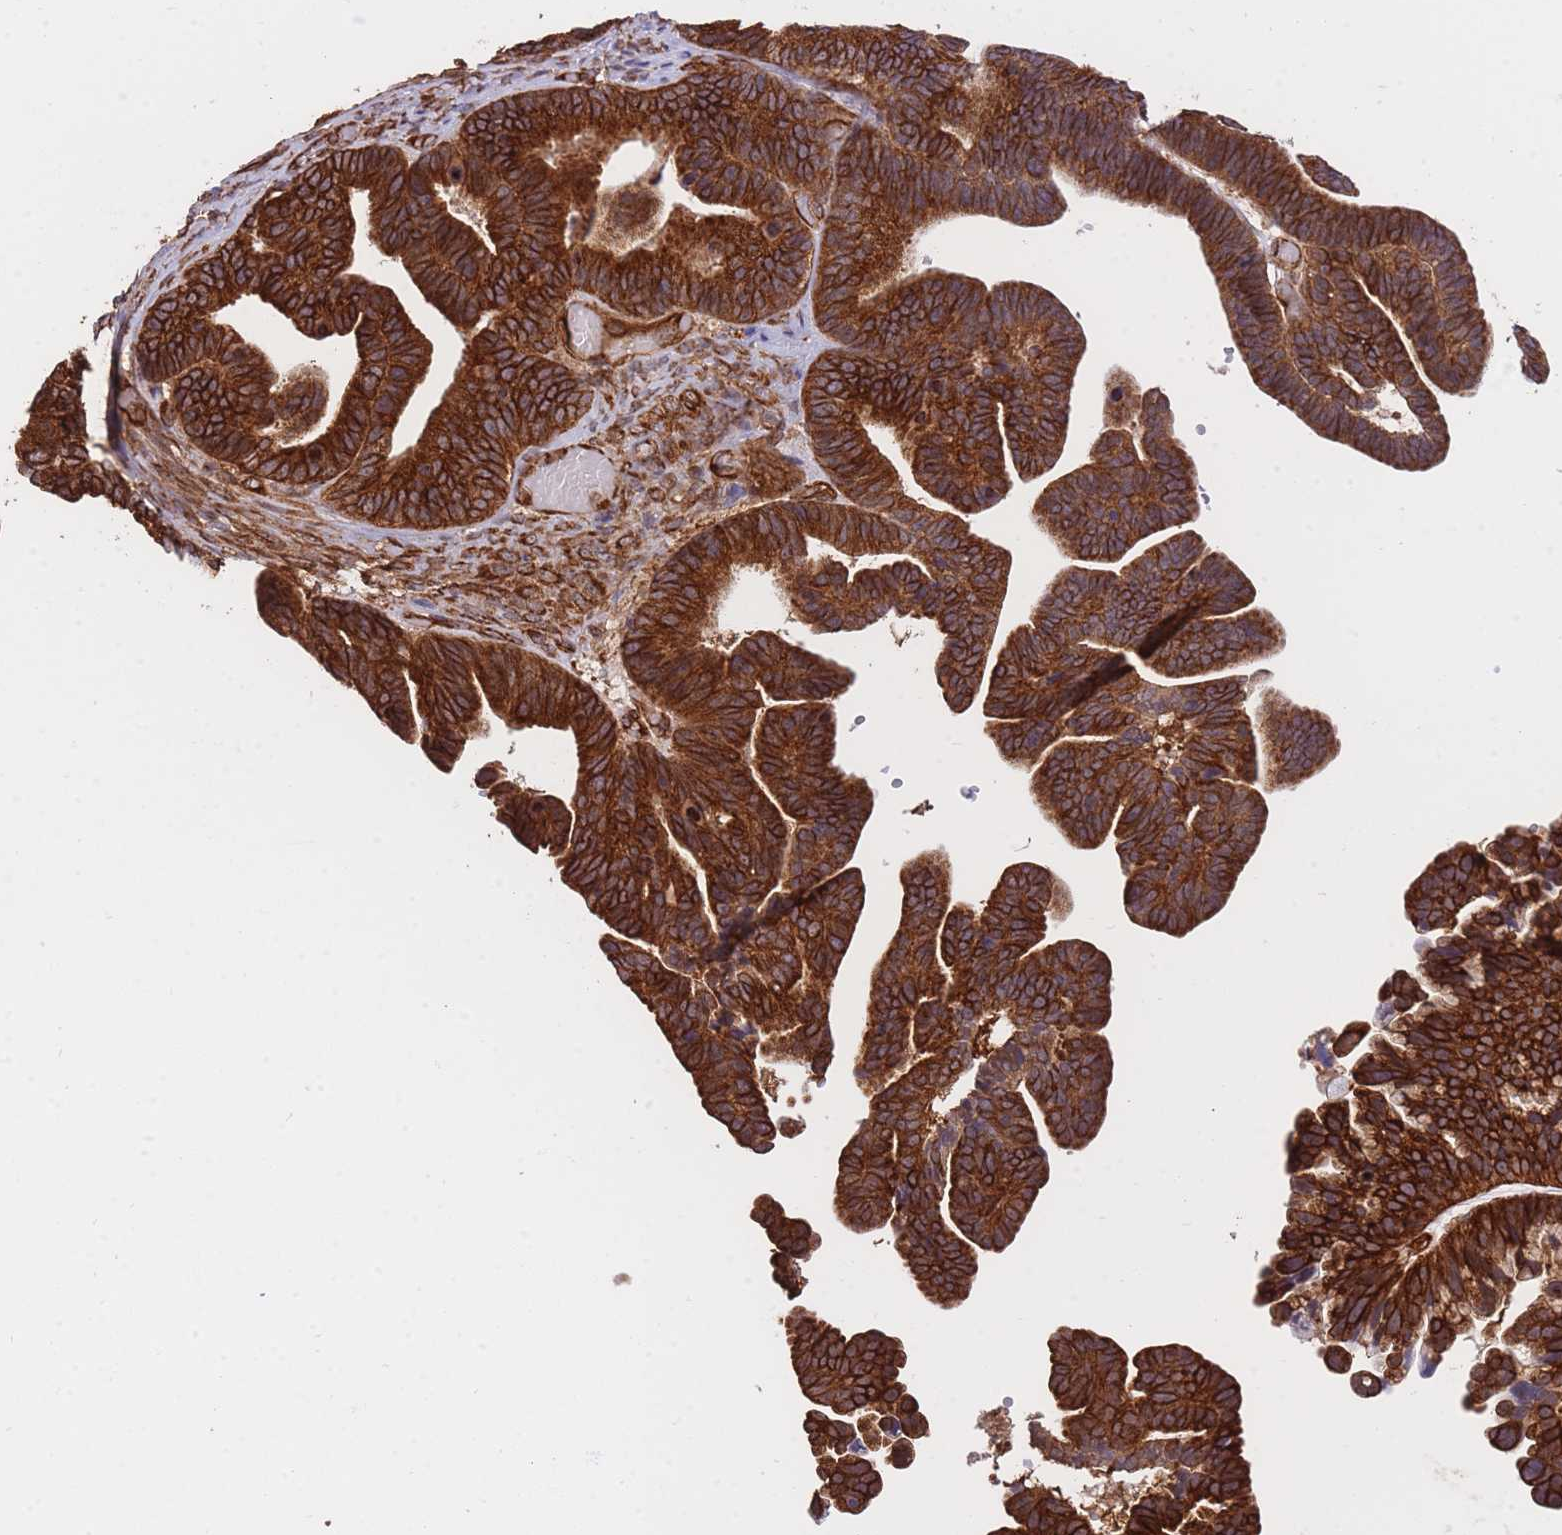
{"staining": {"intensity": "strong", "quantity": ">75%", "location": "cytoplasmic/membranous"}, "tissue": "ovarian cancer", "cell_type": "Tumor cells", "image_type": "cancer", "snomed": [{"axis": "morphology", "description": "Cystadenocarcinoma, serous, NOS"}, {"axis": "topography", "description": "Ovary"}], "caption": "DAB immunohistochemical staining of human ovarian cancer (serous cystadenocarcinoma) demonstrates strong cytoplasmic/membranous protein expression in about >75% of tumor cells.", "gene": "EXOSC8", "patient": {"sex": "female", "age": 56}}